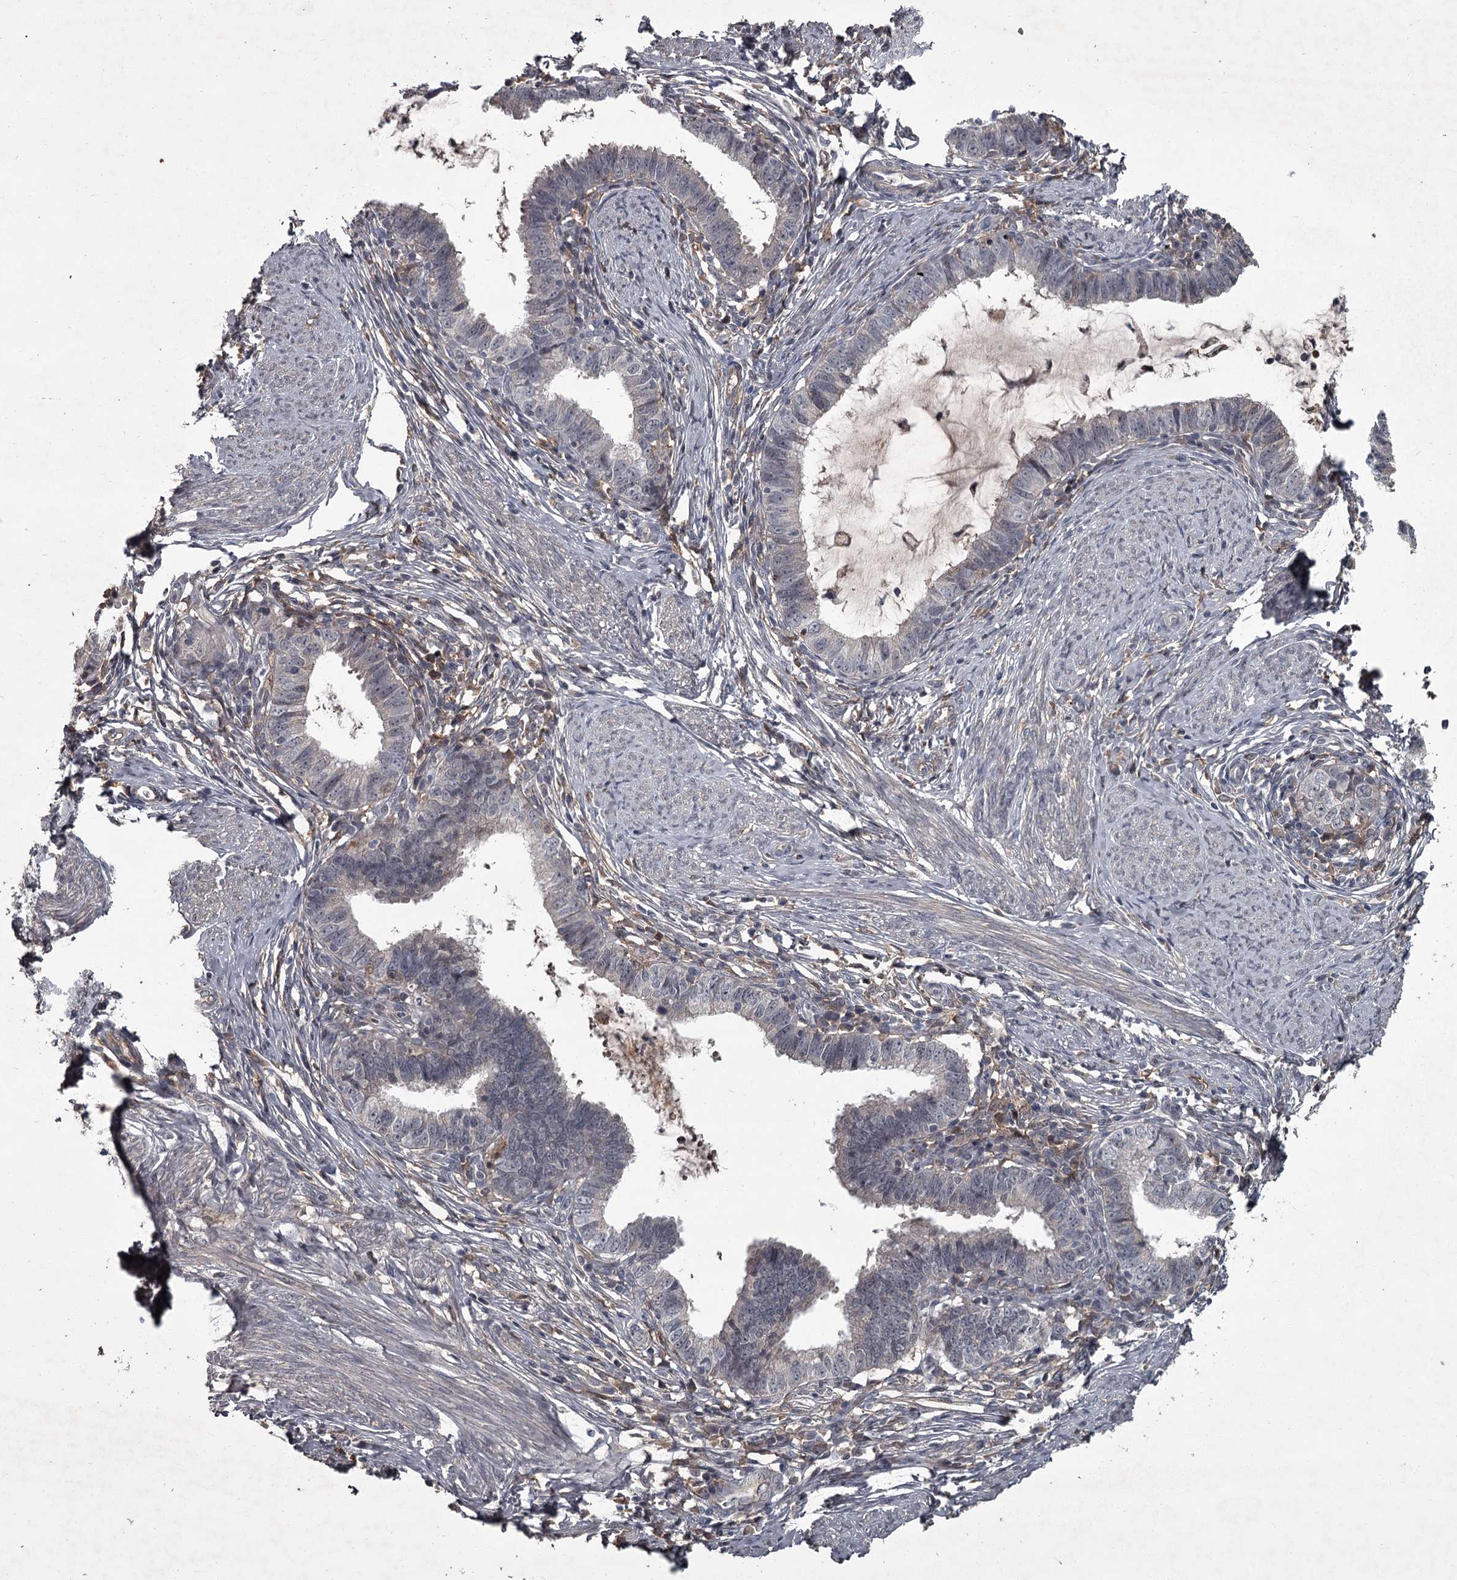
{"staining": {"intensity": "negative", "quantity": "none", "location": "none"}, "tissue": "cervical cancer", "cell_type": "Tumor cells", "image_type": "cancer", "snomed": [{"axis": "morphology", "description": "Adenocarcinoma, NOS"}, {"axis": "topography", "description": "Cervix"}], "caption": "Immunohistochemical staining of cervical cancer (adenocarcinoma) exhibits no significant positivity in tumor cells. The staining is performed using DAB (3,3'-diaminobenzidine) brown chromogen with nuclei counter-stained in using hematoxylin.", "gene": "FLVCR2", "patient": {"sex": "female", "age": 36}}